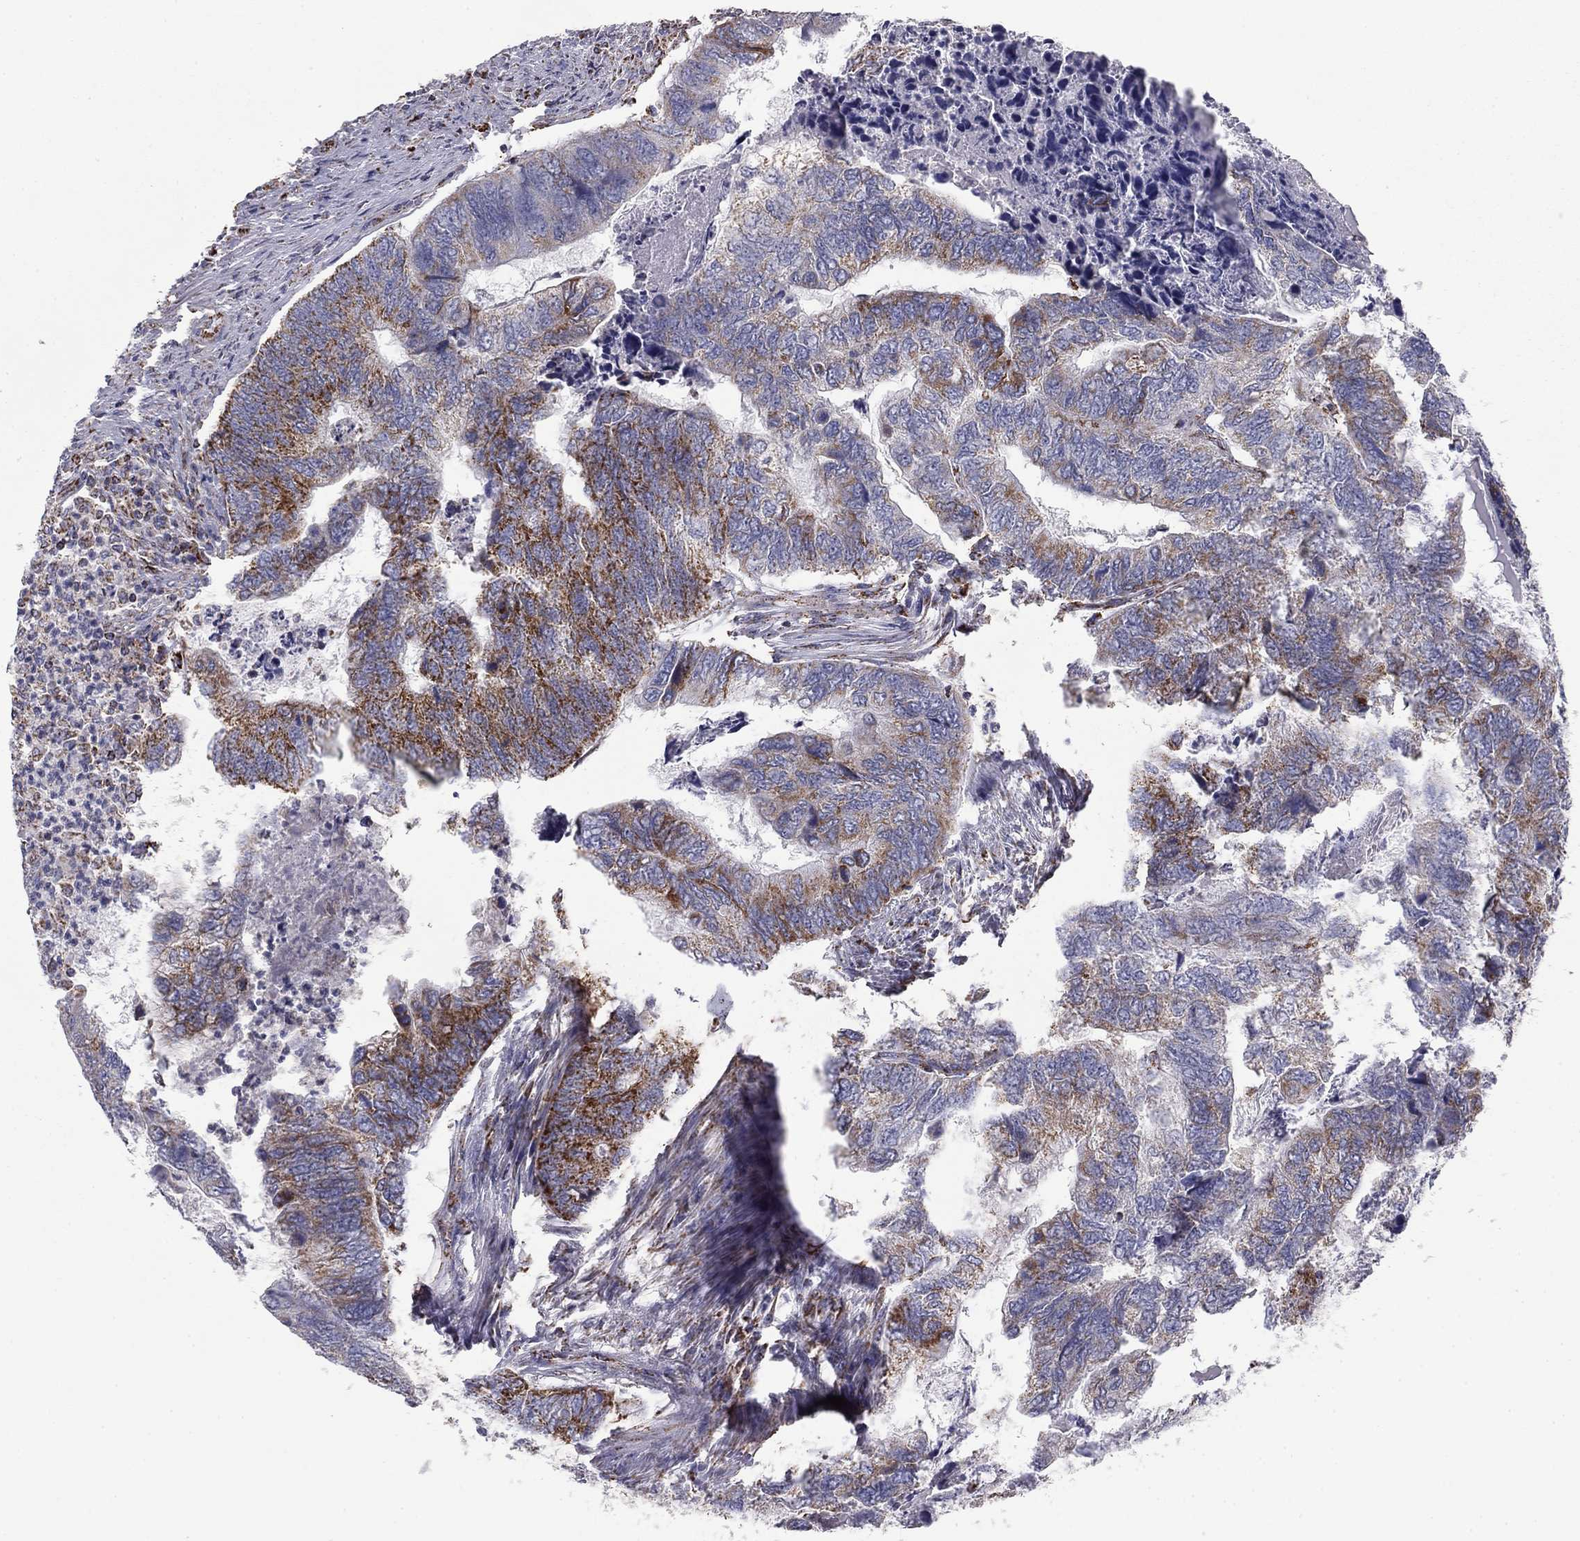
{"staining": {"intensity": "strong", "quantity": "<25%", "location": "cytoplasmic/membranous"}, "tissue": "colorectal cancer", "cell_type": "Tumor cells", "image_type": "cancer", "snomed": [{"axis": "morphology", "description": "Adenocarcinoma, NOS"}, {"axis": "topography", "description": "Colon"}], "caption": "DAB (3,3'-diaminobenzidine) immunohistochemical staining of human colorectal adenocarcinoma exhibits strong cytoplasmic/membranous protein staining in approximately <25% of tumor cells. The protein of interest is shown in brown color, while the nuclei are stained blue.", "gene": "NDUFV1", "patient": {"sex": "female", "age": 67}}